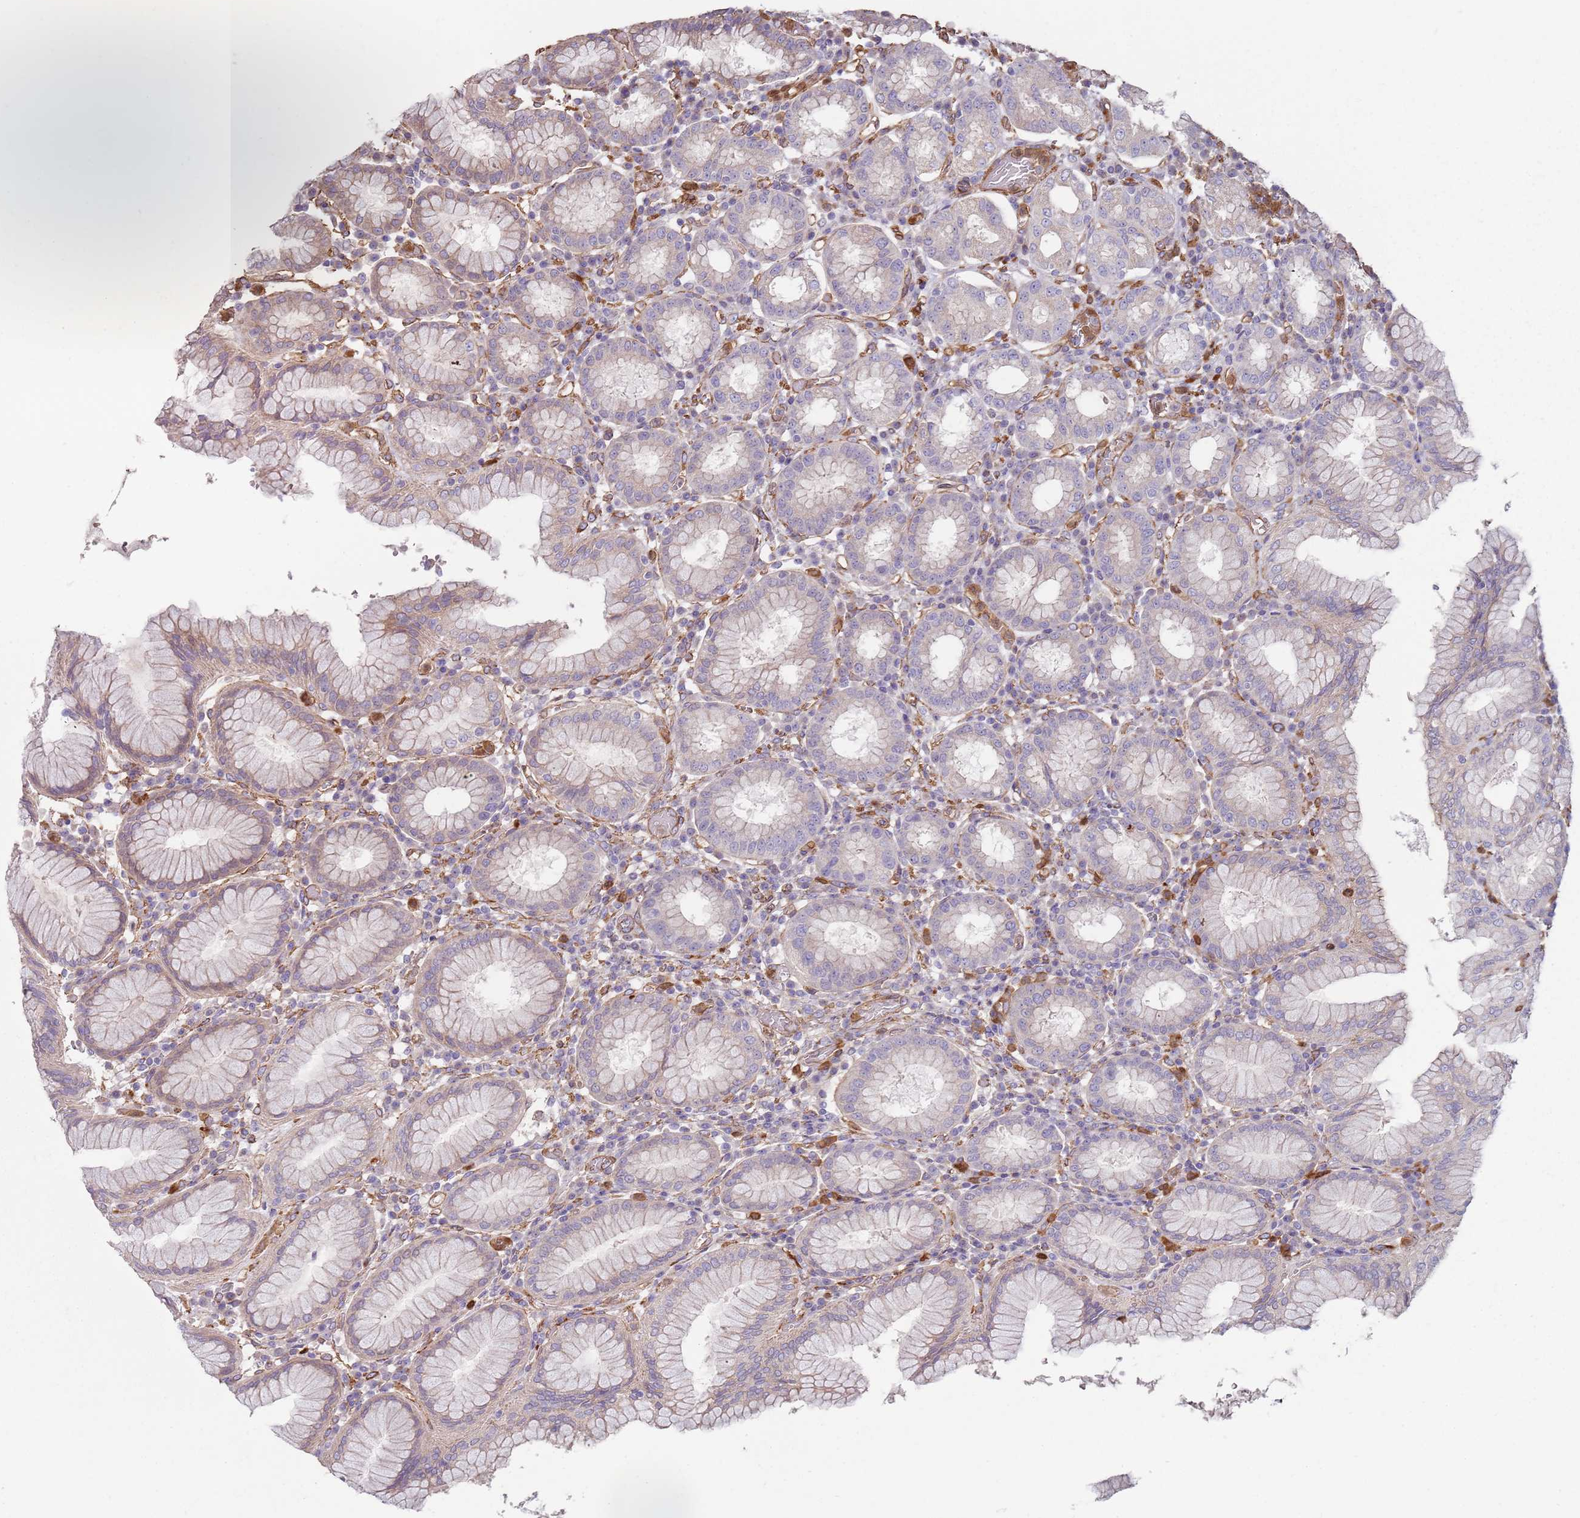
{"staining": {"intensity": "weak", "quantity": "<25%", "location": "cytoplasmic/membranous"}, "tissue": "stomach", "cell_type": "Glandular cells", "image_type": "normal", "snomed": [{"axis": "morphology", "description": "Normal tissue, NOS"}, {"axis": "topography", "description": "Stomach"}, {"axis": "topography", "description": "Stomach, lower"}], "caption": "An immunohistochemistry photomicrograph of normal stomach is shown. There is no staining in glandular cells of stomach. Brightfield microscopy of immunohistochemistry (IHC) stained with DAB (brown) and hematoxylin (blue), captured at high magnification.", "gene": "PHLPP2", "patient": {"sex": "female", "age": 56}}